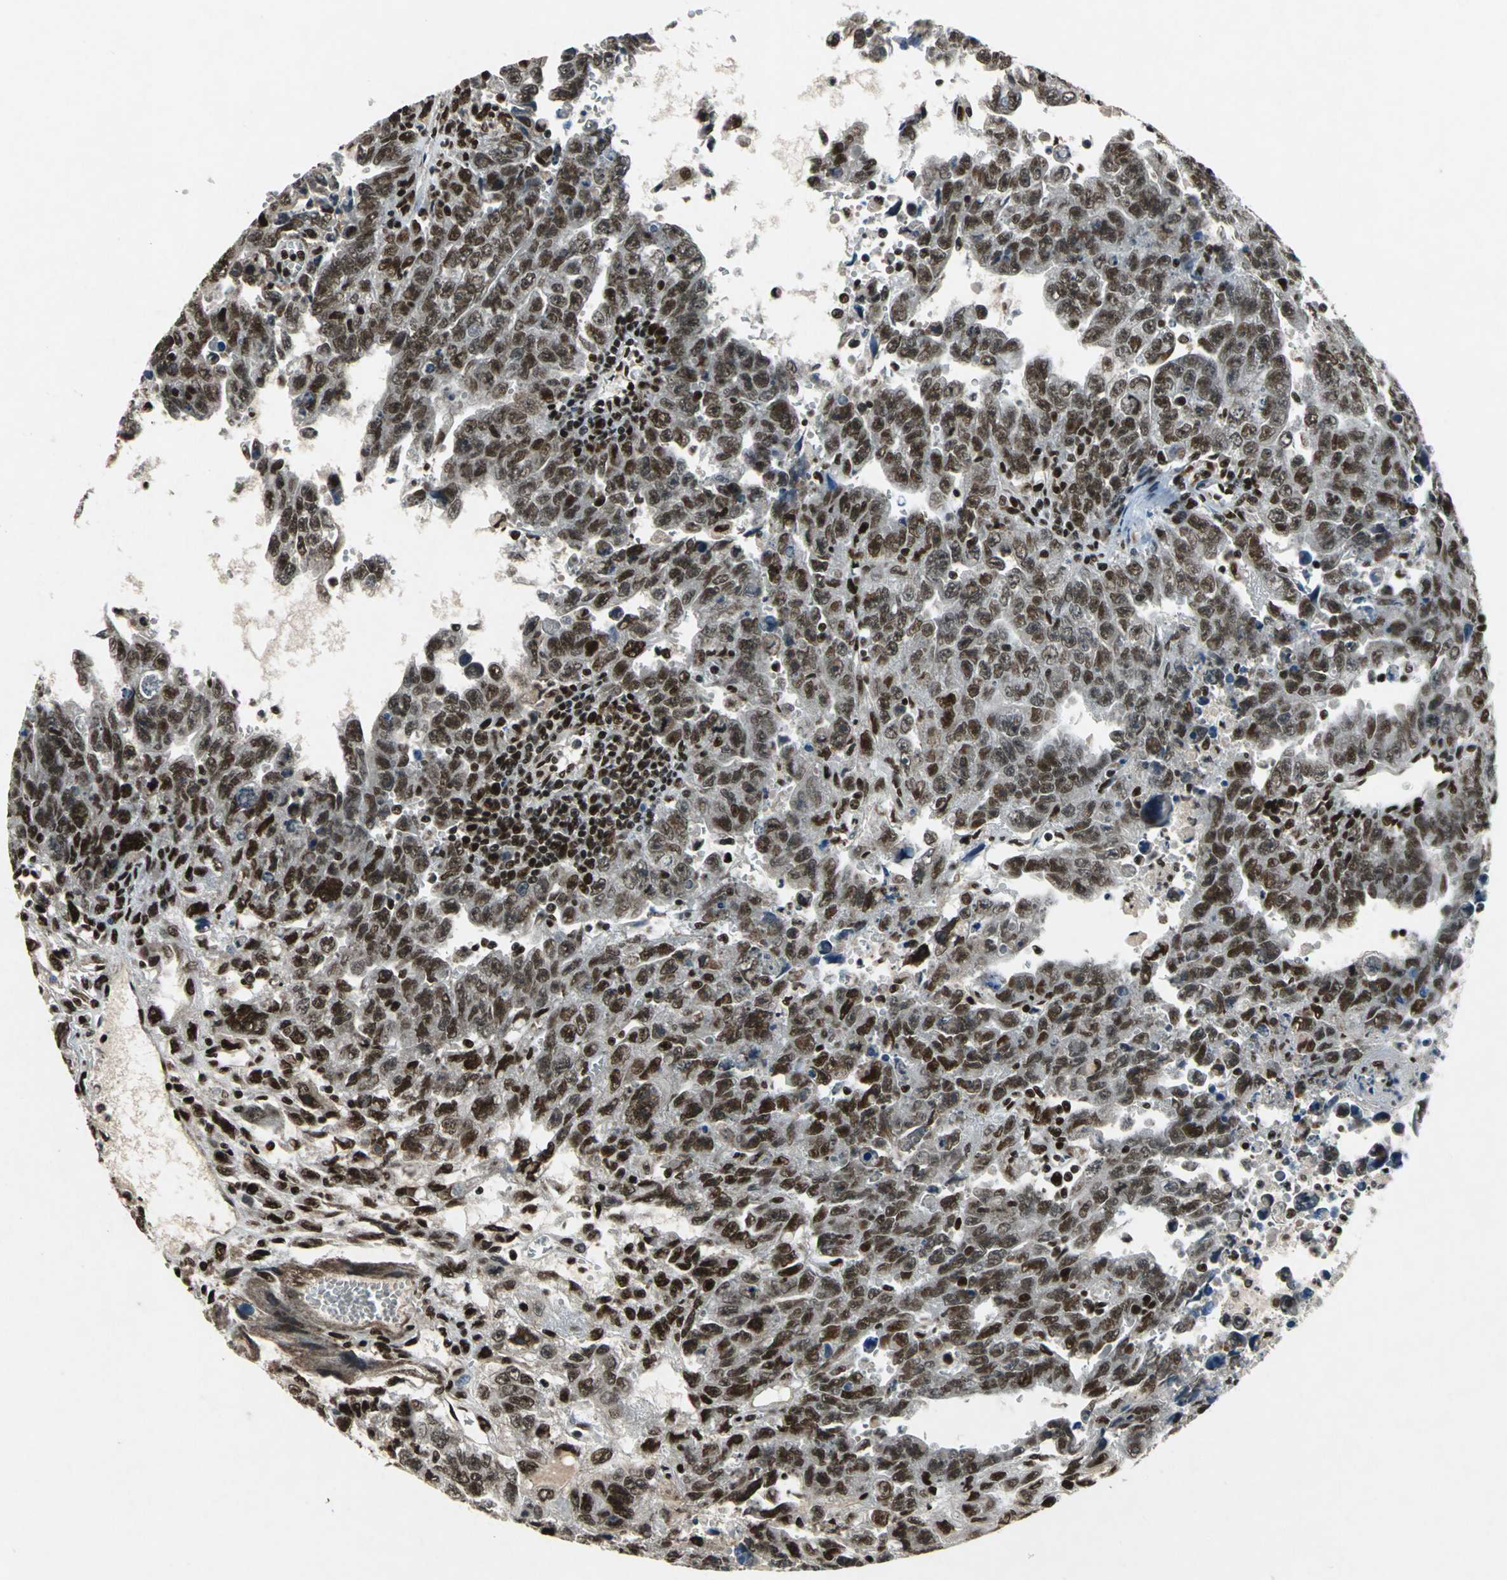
{"staining": {"intensity": "strong", "quantity": ">75%", "location": "nuclear"}, "tissue": "testis cancer", "cell_type": "Tumor cells", "image_type": "cancer", "snomed": [{"axis": "morphology", "description": "Carcinoma, Embryonal, NOS"}, {"axis": "topography", "description": "Testis"}], "caption": "A micrograph of human testis embryonal carcinoma stained for a protein displays strong nuclear brown staining in tumor cells.", "gene": "MTA2", "patient": {"sex": "male", "age": 28}}